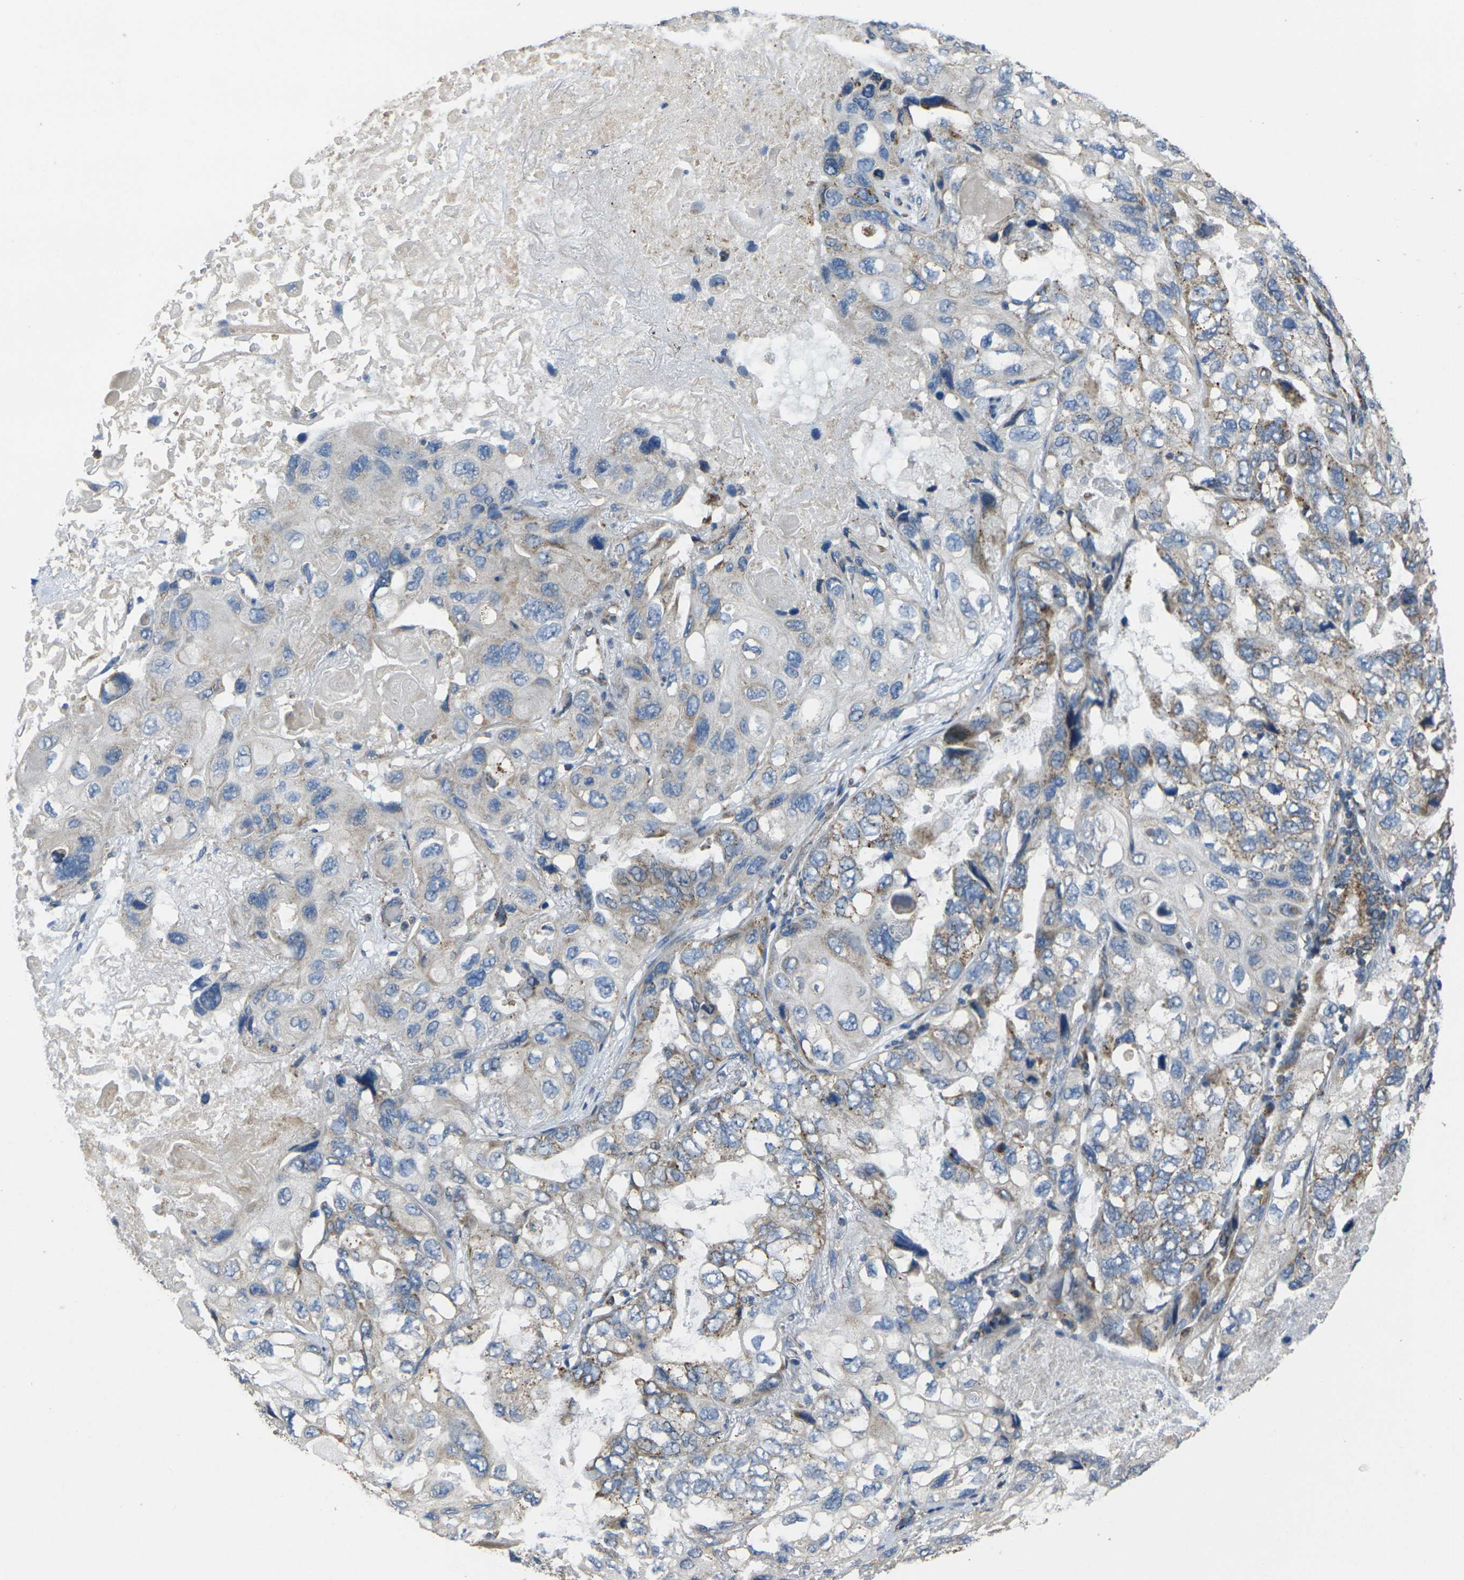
{"staining": {"intensity": "weak", "quantity": ">75%", "location": "cytoplasmic/membranous"}, "tissue": "lung cancer", "cell_type": "Tumor cells", "image_type": "cancer", "snomed": [{"axis": "morphology", "description": "Squamous cell carcinoma, NOS"}, {"axis": "topography", "description": "Lung"}], "caption": "The immunohistochemical stain shows weak cytoplasmic/membranous staining in tumor cells of lung cancer (squamous cell carcinoma) tissue. The protein is shown in brown color, while the nuclei are stained blue.", "gene": "TMEM120B", "patient": {"sex": "female", "age": 73}}